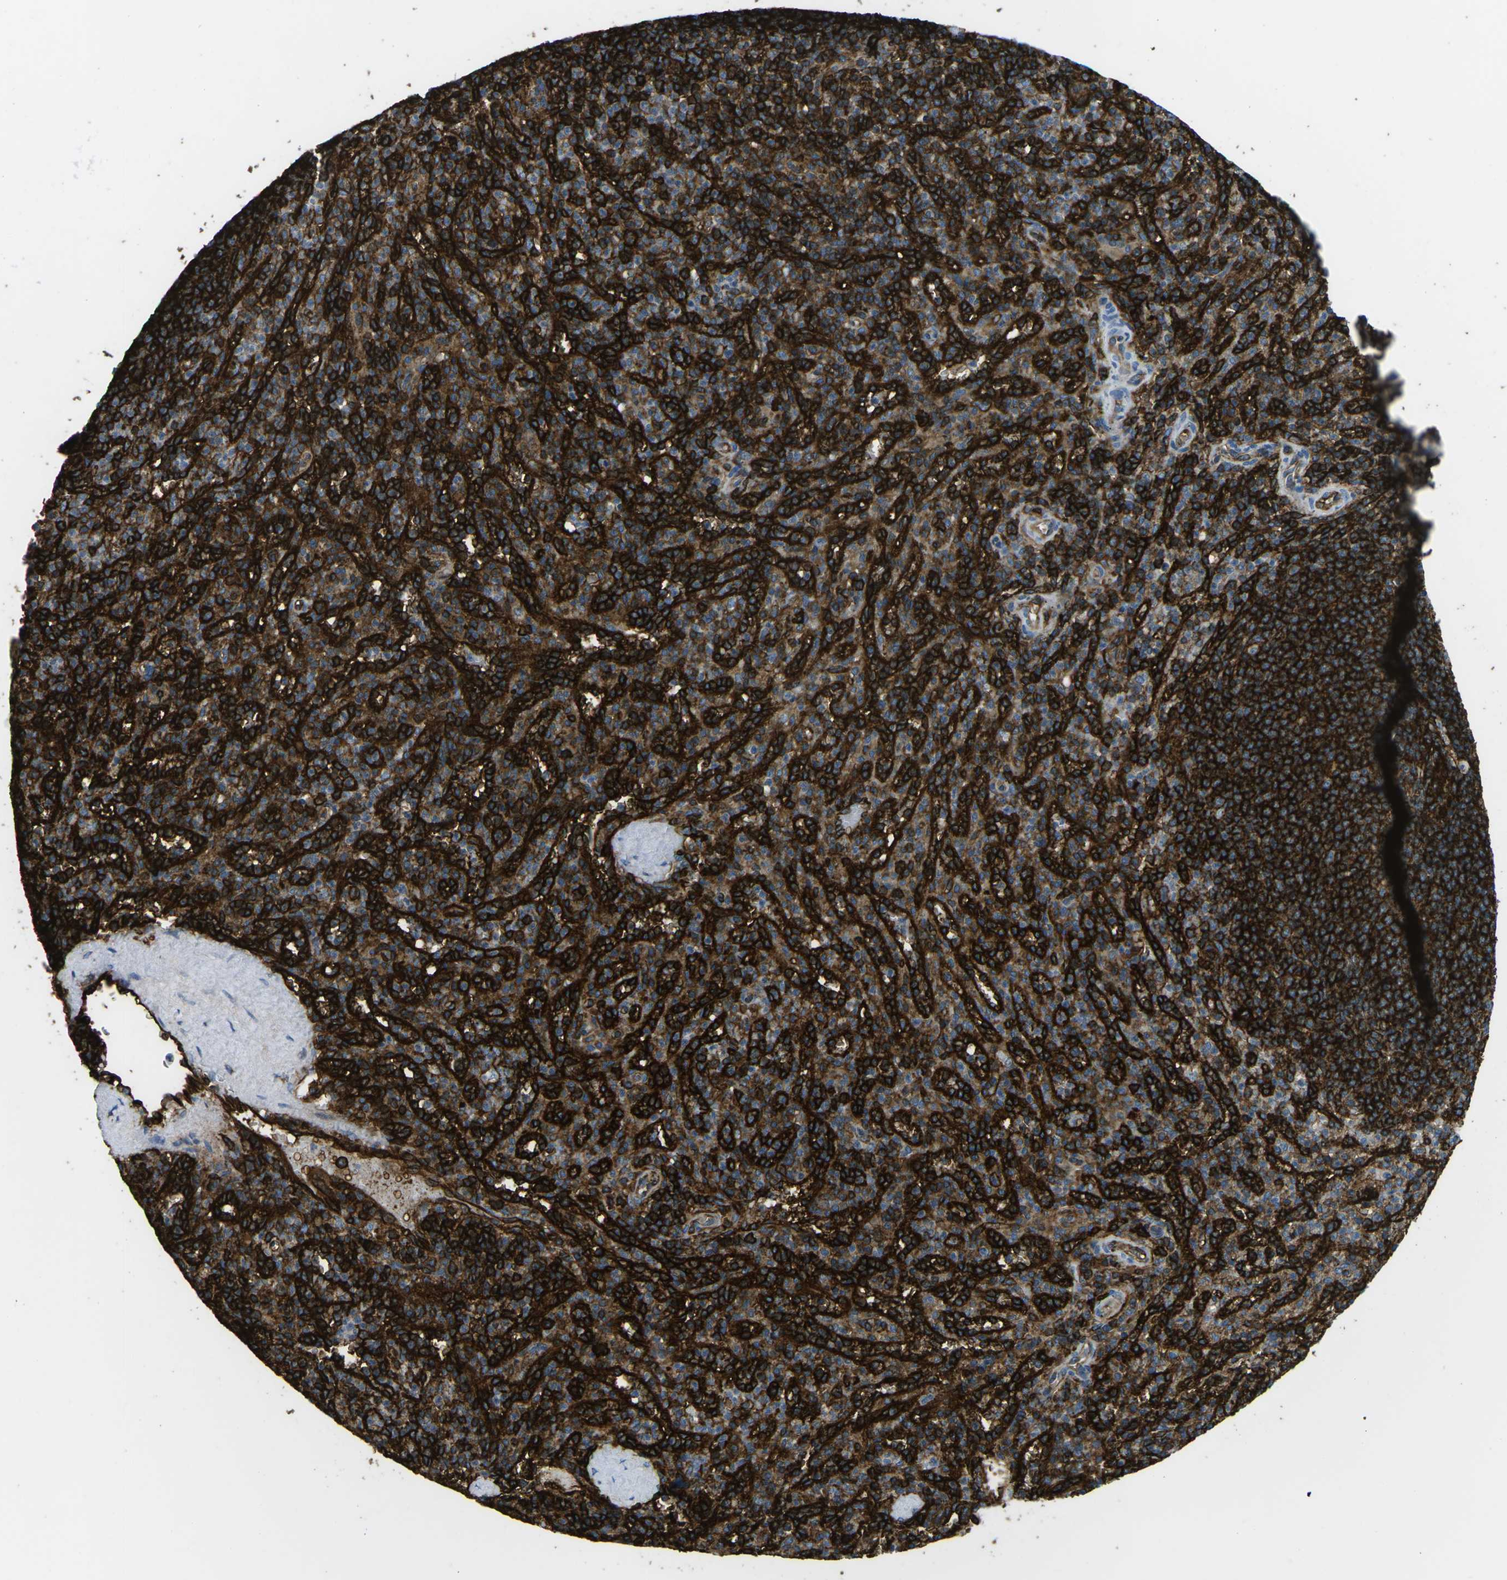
{"staining": {"intensity": "strong", "quantity": ">75%", "location": "cytoplasmic/membranous"}, "tissue": "spleen", "cell_type": "Cells in red pulp", "image_type": "normal", "snomed": [{"axis": "morphology", "description": "Normal tissue, NOS"}, {"axis": "topography", "description": "Spleen"}], "caption": "Immunohistochemistry micrograph of unremarkable spleen stained for a protein (brown), which demonstrates high levels of strong cytoplasmic/membranous staining in about >75% of cells in red pulp.", "gene": "HLA", "patient": {"sex": "male", "age": 36}}